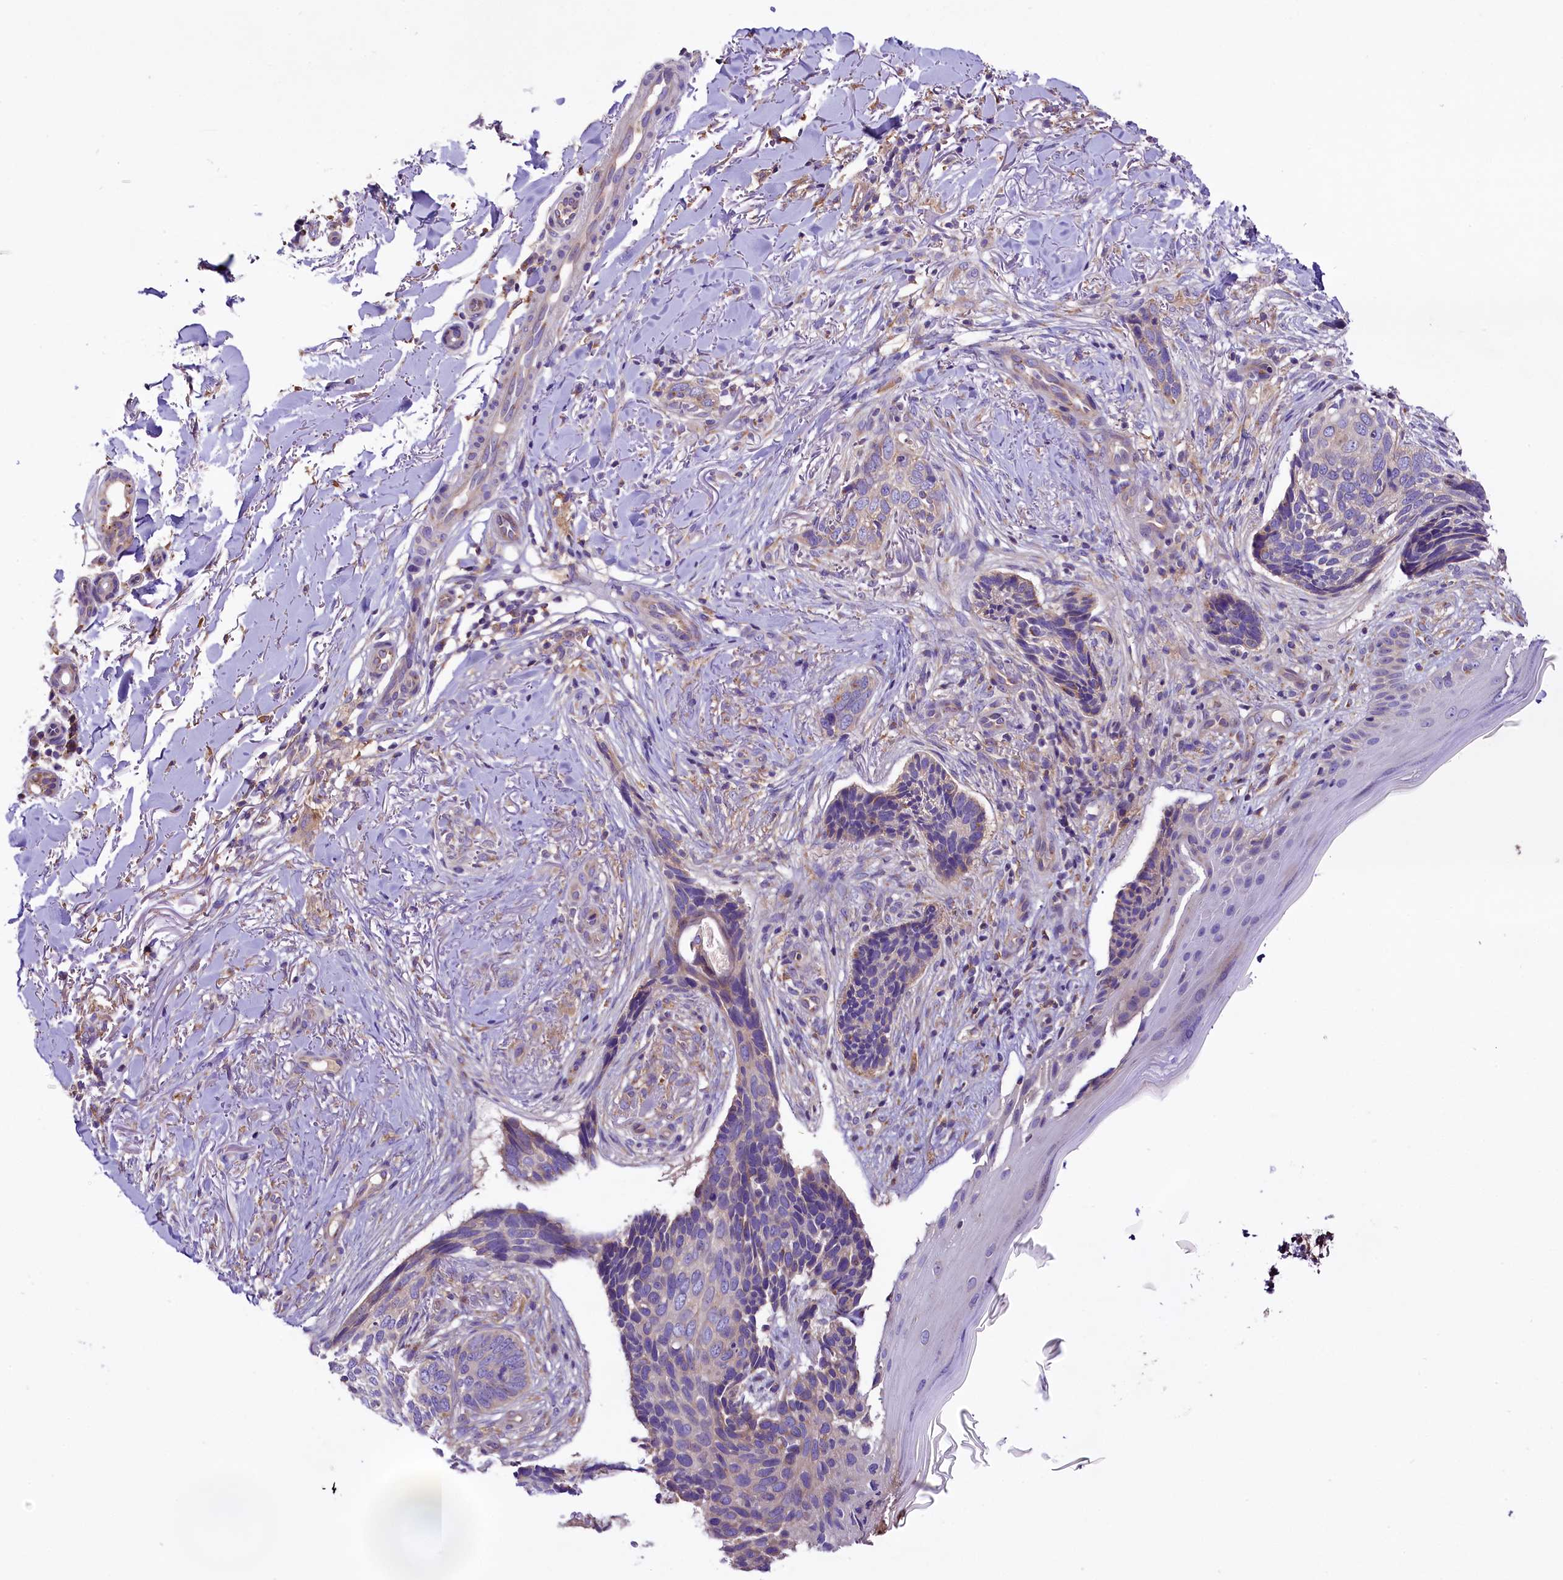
{"staining": {"intensity": "weak", "quantity": "<25%", "location": "cytoplasmic/membranous"}, "tissue": "skin cancer", "cell_type": "Tumor cells", "image_type": "cancer", "snomed": [{"axis": "morphology", "description": "Normal tissue, NOS"}, {"axis": "morphology", "description": "Basal cell carcinoma"}, {"axis": "topography", "description": "Skin"}], "caption": "There is no significant staining in tumor cells of skin cancer.", "gene": "PEMT", "patient": {"sex": "female", "age": 67}}